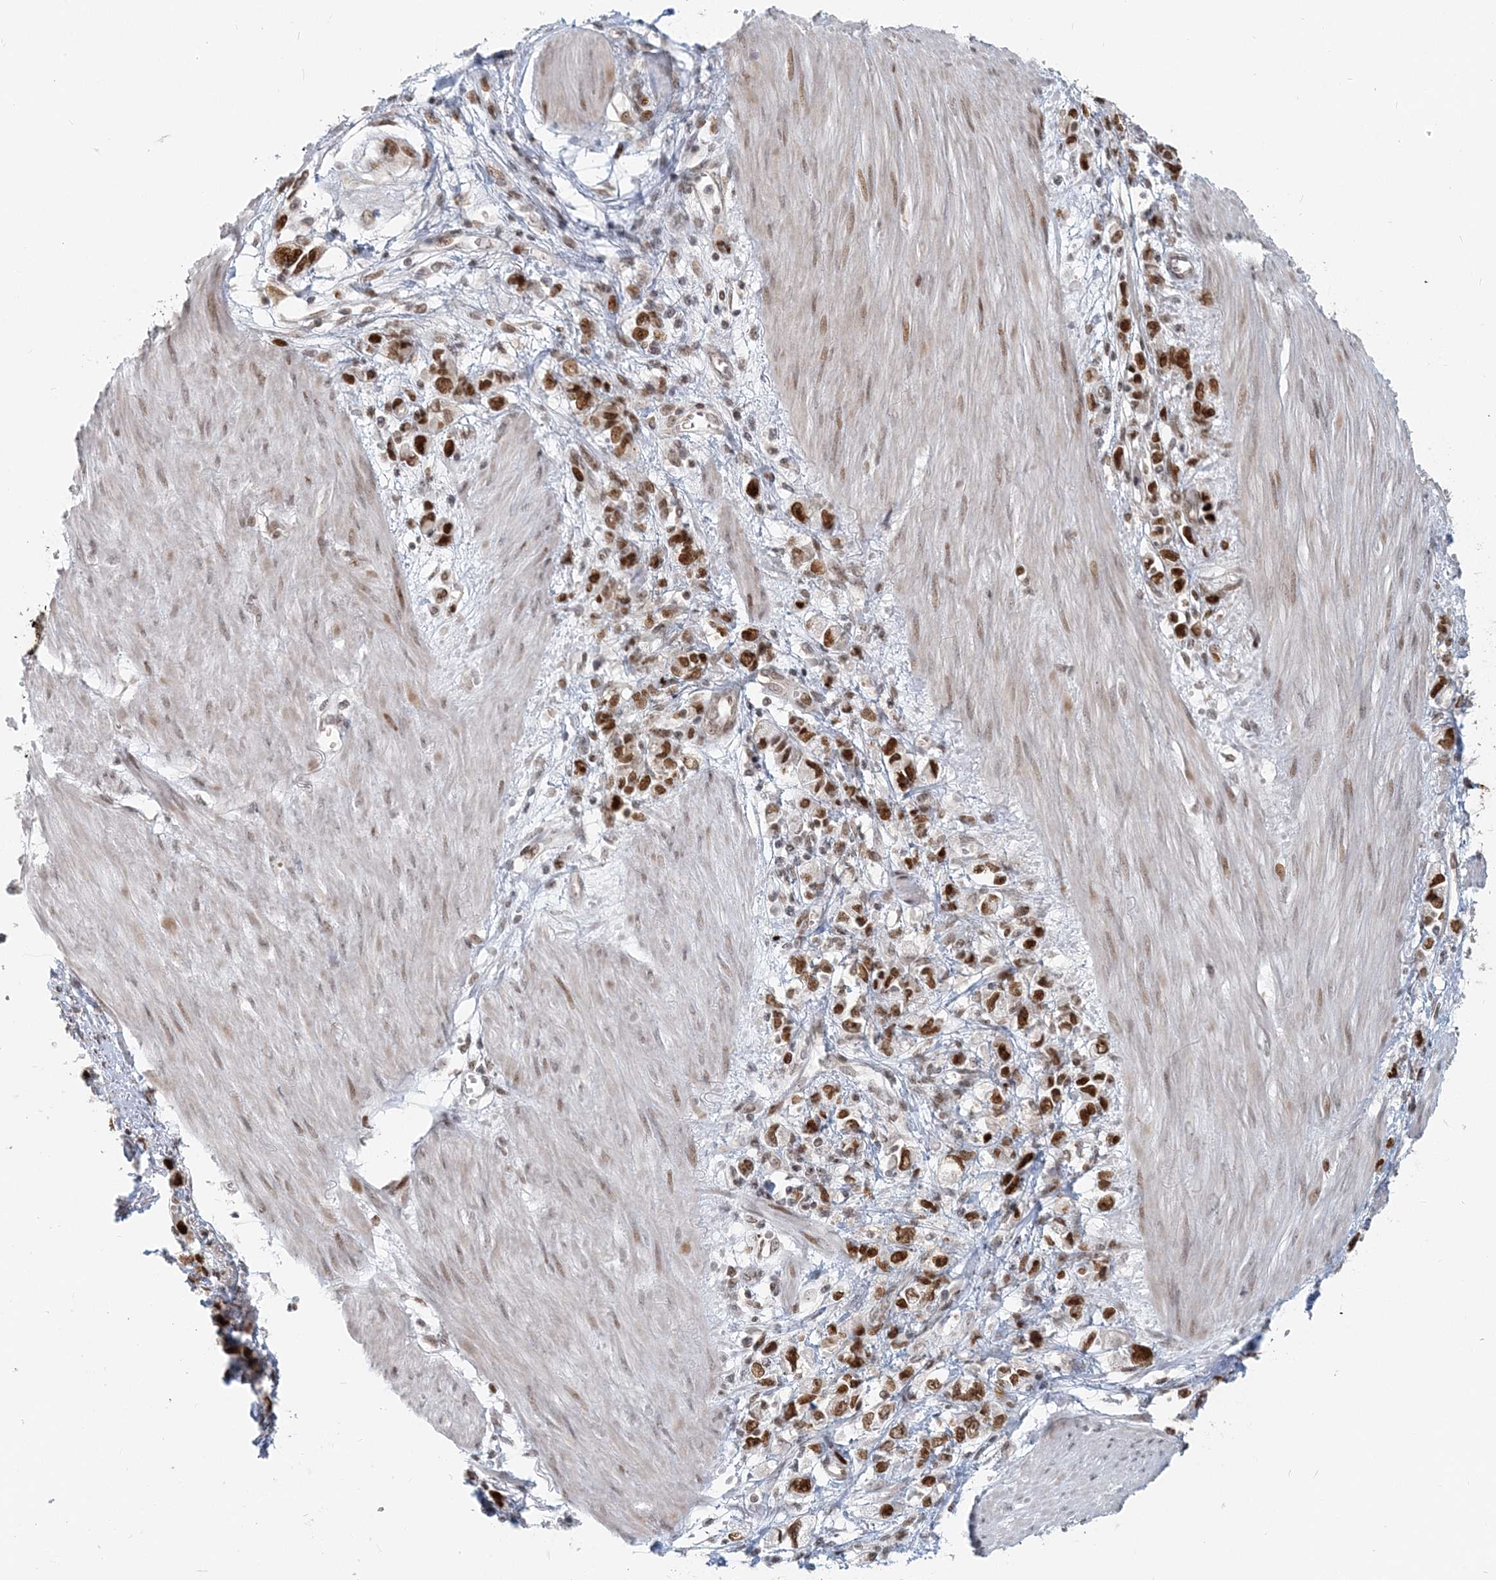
{"staining": {"intensity": "moderate", "quantity": ">75%", "location": "nuclear"}, "tissue": "stomach cancer", "cell_type": "Tumor cells", "image_type": "cancer", "snomed": [{"axis": "morphology", "description": "Adenocarcinoma, NOS"}, {"axis": "topography", "description": "Stomach"}], "caption": "The immunohistochemical stain highlights moderate nuclear staining in tumor cells of stomach adenocarcinoma tissue. (brown staining indicates protein expression, while blue staining denotes nuclei).", "gene": "BAZ1B", "patient": {"sex": "female", "age": 76}}